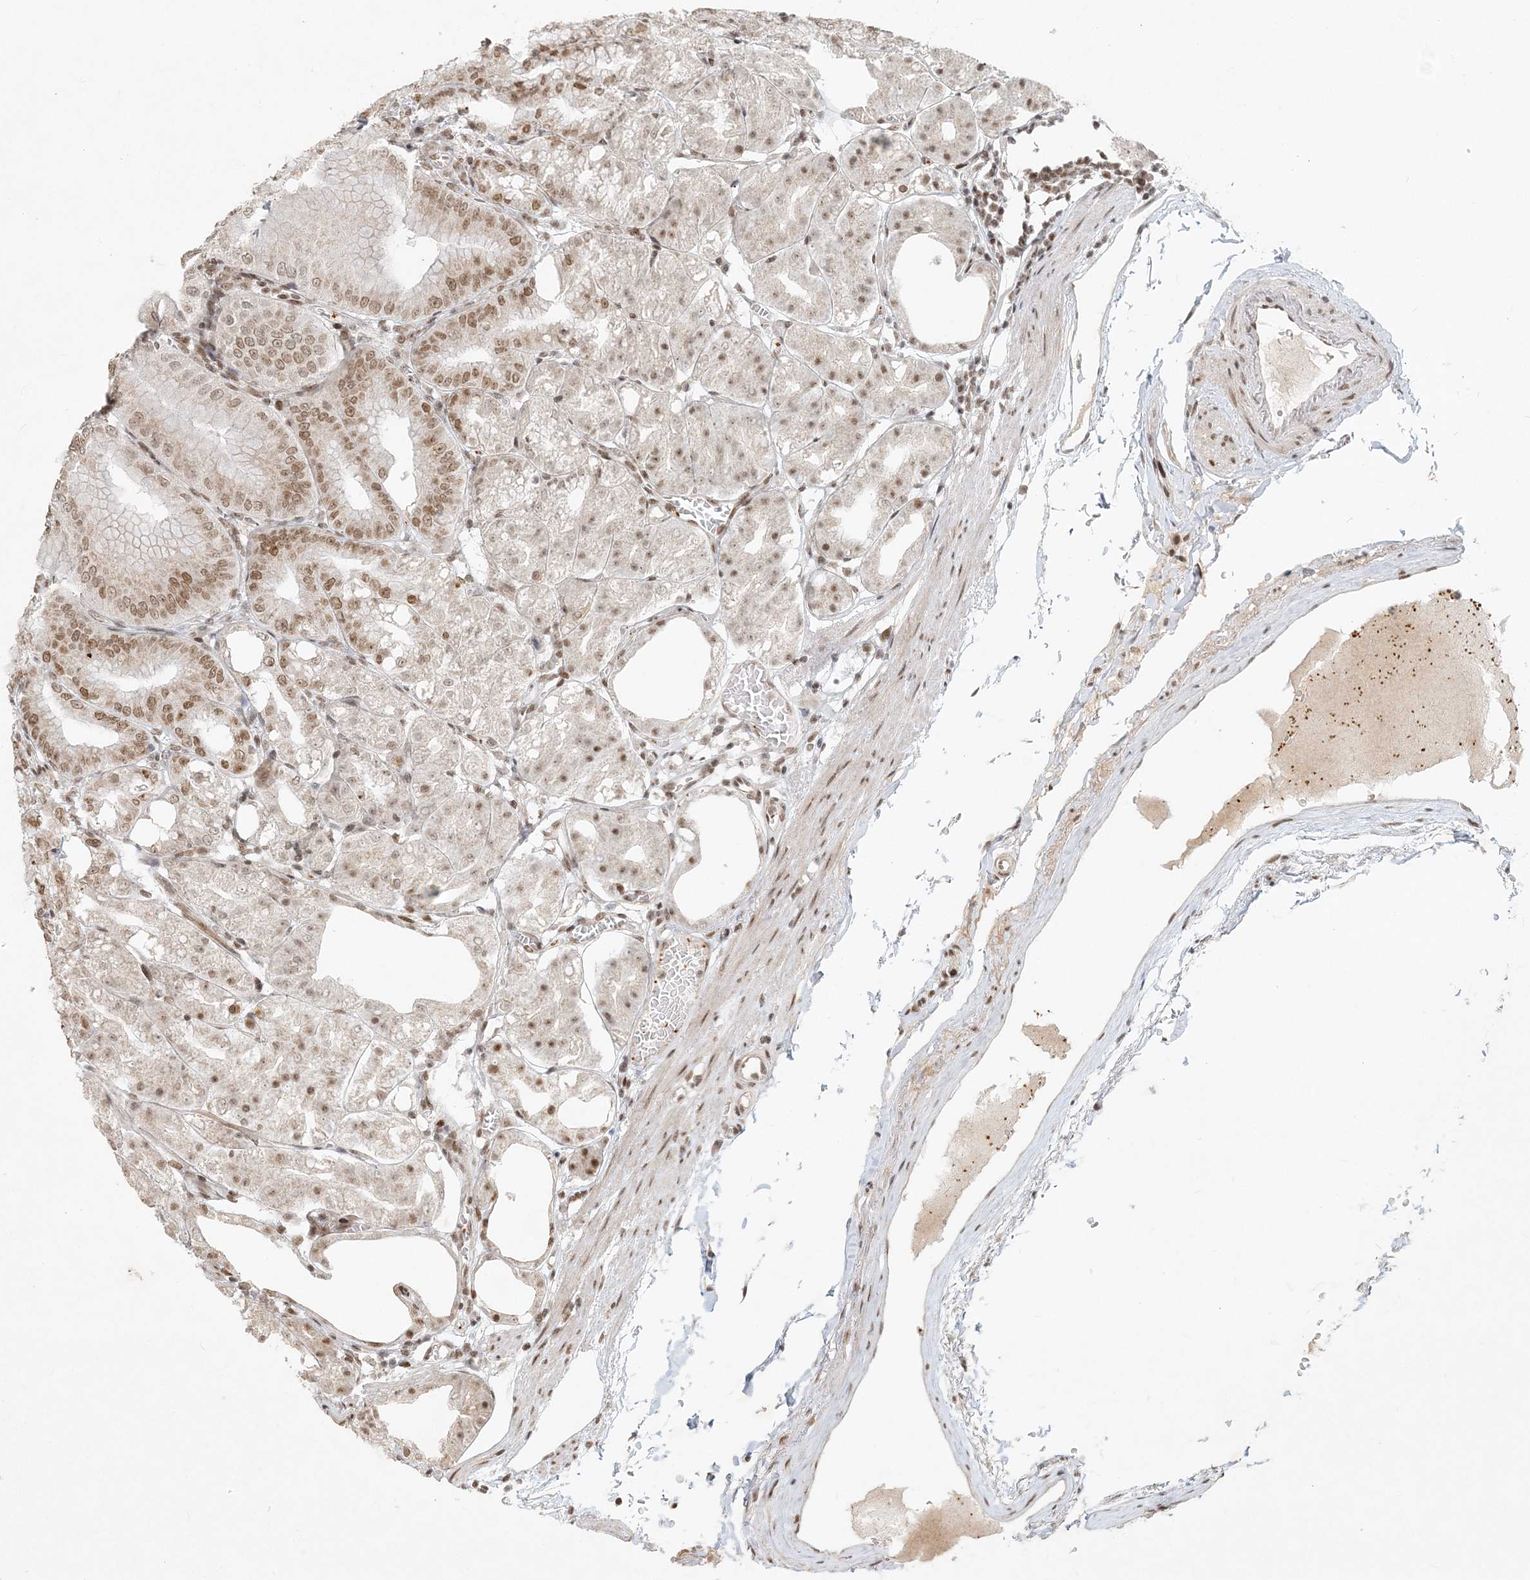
{"staining": {"intensity": "moderate", "quantity": "25%-75%", "location": "nuclear"}, "tissue": "stomach", "cell_type": "Glandular cells", "image_type": "normal", "snomed": [{"axis": "morphology", "description": "Normal tissue, NOS"}, {"axis": "topography", "description": "Stomach, lower"}], "caption": "The histopathology image shows immunohistochemical staining of normal stomach. There is moderate nuclear staining is appreciated in approximately 25%-75% of glandular cells.", "gene": "BAZ1B", "patient": {"sex": "male", "age": 71}}